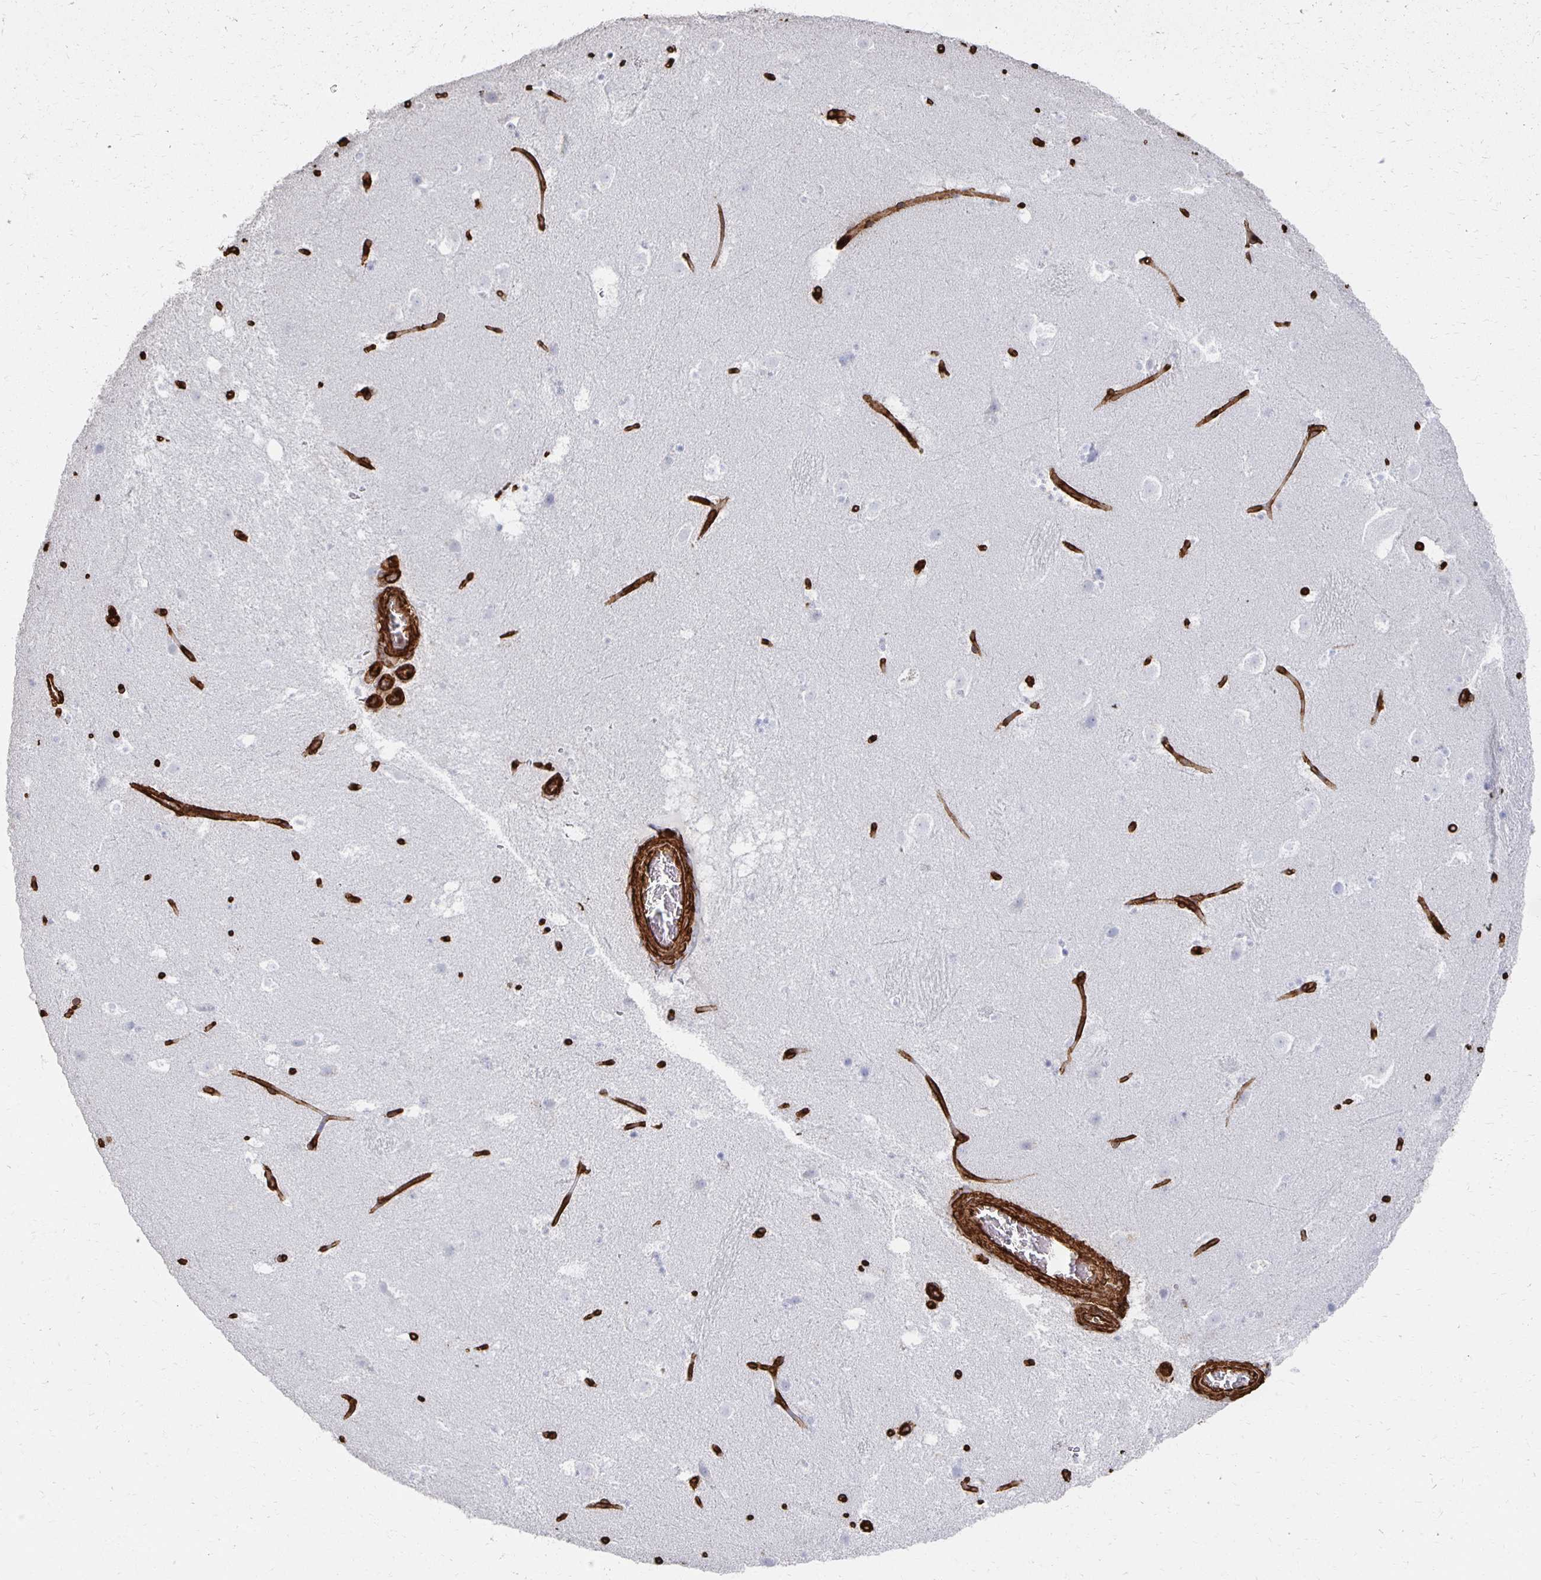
{"staining": {"intensity": "negative", "quantity": "none", "location": "none"}, "tissue": "caudate", "cell_type": "Glial cells", "image_type": "normal", "snomed": [{"axis": "morphology", "description": "Normal tissue, NOS"}, {"axis": "topography", "description": "Lateral ventricle wall"}], "caption": "IHC histopathology image of benign caudate stained for a protein (brown), which exhibits no expression in glial cells.", "gene": "VIPR2", "patient": {"sex": "male", "age": 37}}